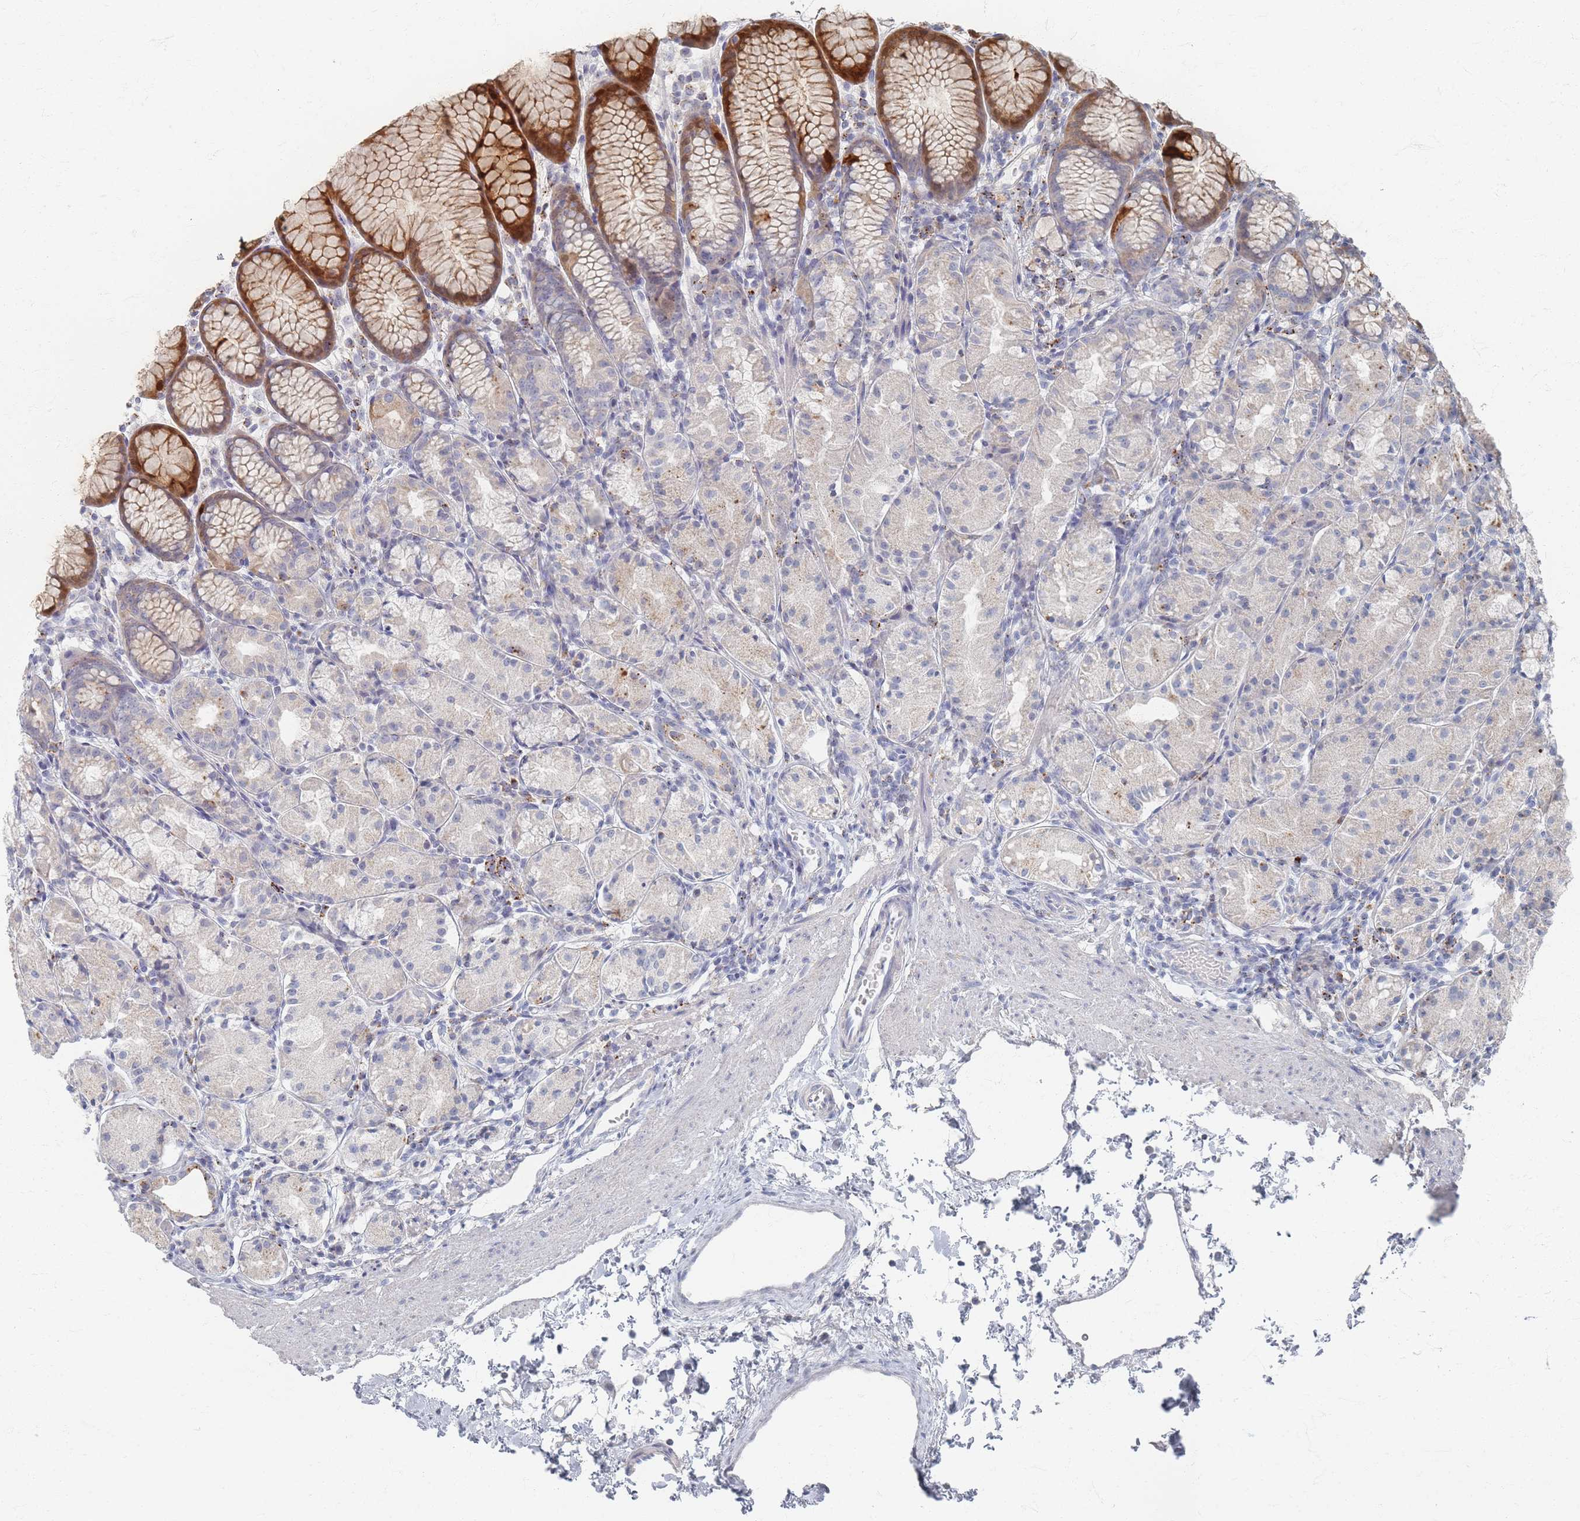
{"staining": {"intensity": "strong", "quantity": "<25%", "location": "cytoplasmic/membranous"}, "tissue": "stomach", "cell_type": "Glandular cells", "image_type": "normal", "snomed": [{"axis": "morphology", "description": "Normal tissue, NOS"}, {"axis": "topography", "description": "Stomach, upper"}], "caption": "A histopathology image of stomach stained for a protein reveals strong cytoplasmic/membranous brown staining in glandular cells. (DAB (3,3'-diaminobenzidine) IHC, brown staining for protein, blue staining for nuclei).", "gene": "ENSG00000251357", "patient": {"sex": "male", "age": 47}}